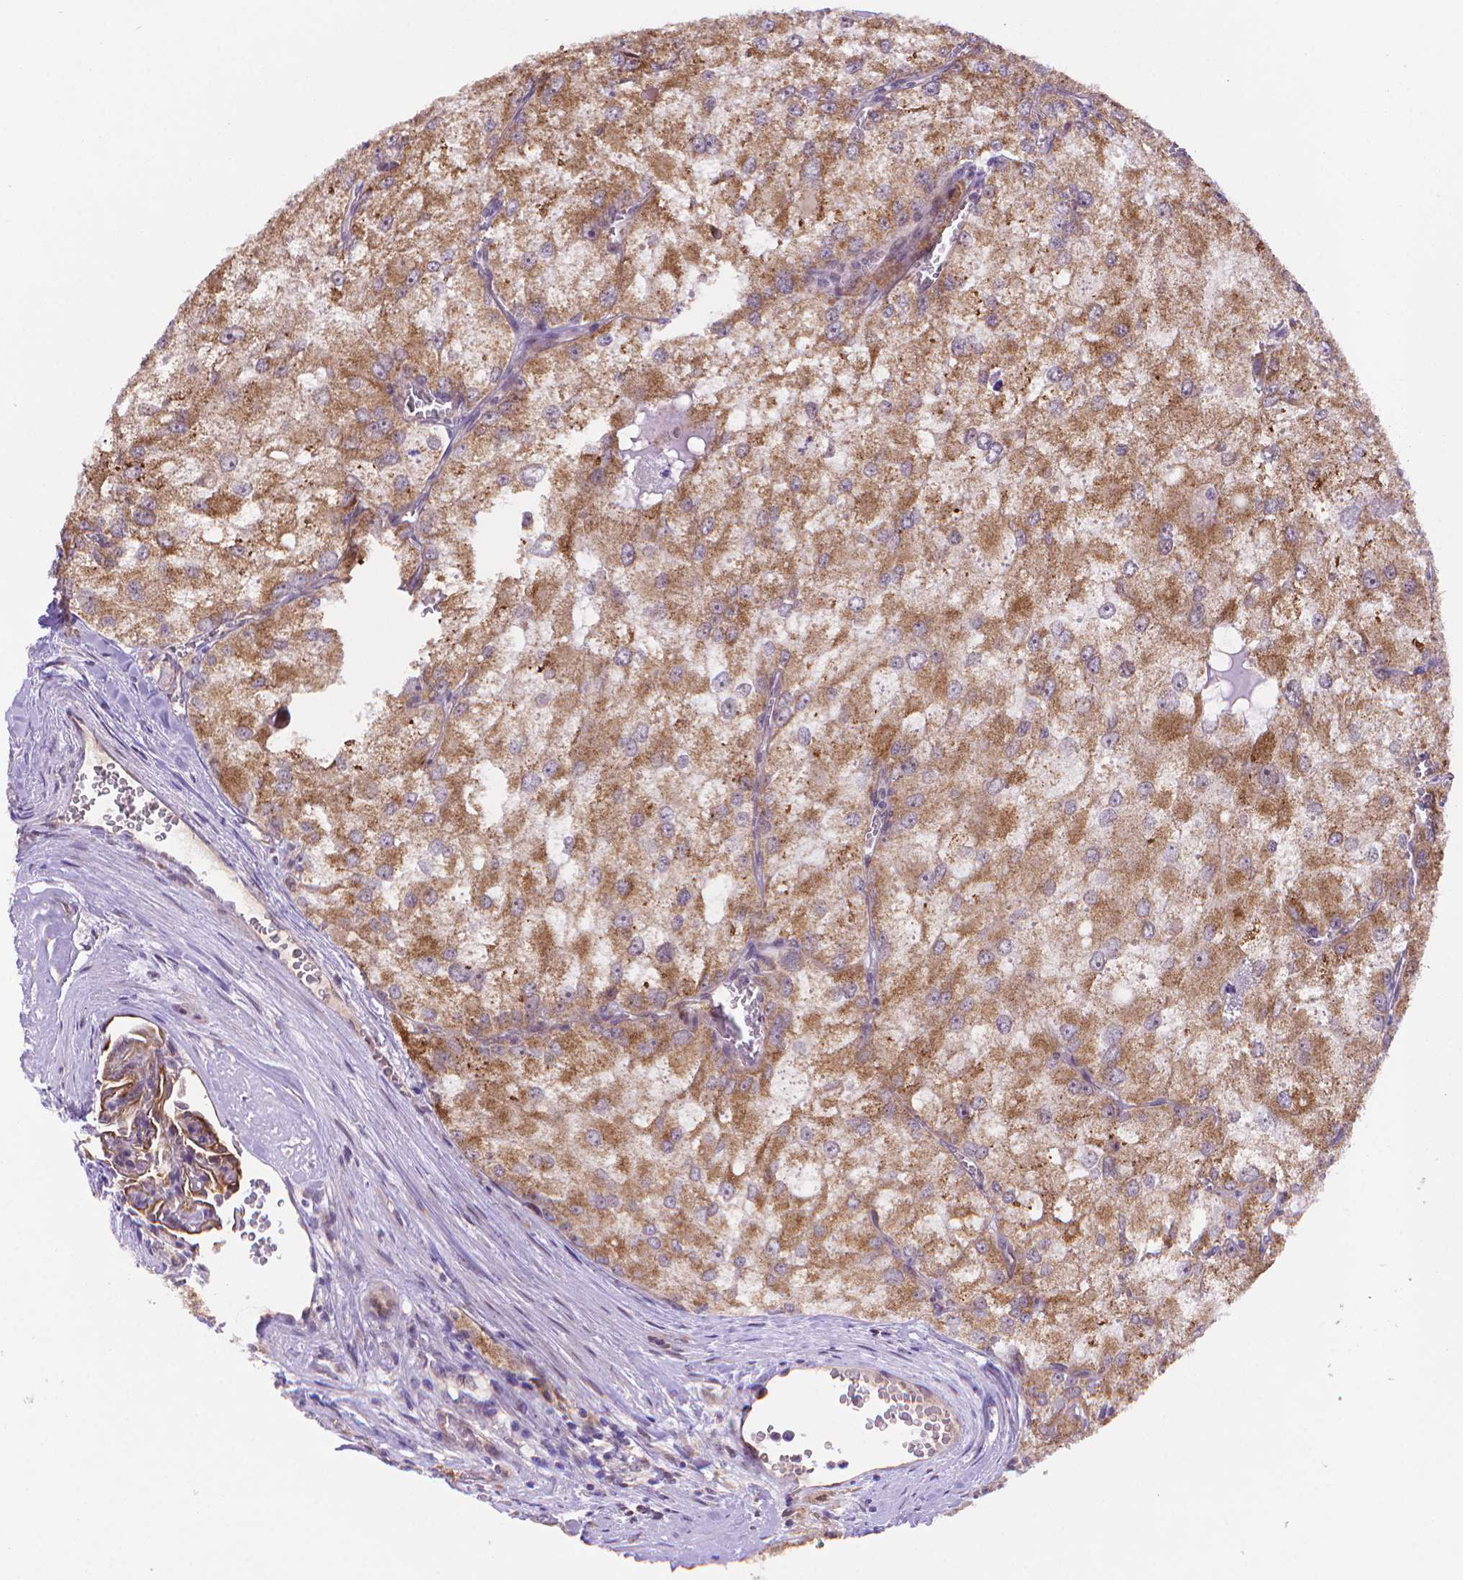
{"staining": {"intensity": "moderate", "quantity": ">75%", "location": "cytoplasmic/membranous"}, "tissue": "renal cancer", "cell_type": "Tumor cells", "image_type": "cancer", "snomed": [{"axis": "morphology", "description": "Adenocarcinoma, NOS"}, {"axis": "topography", "description": "Kidney"}], "caption": "Moderate cytoplasmic/membranous staining is present in approximately >75% of tumor cells in renal cancer (adenocarcinoma).", "gene": "CYYR1", "patient": {"sex": "female", "age": 70}}